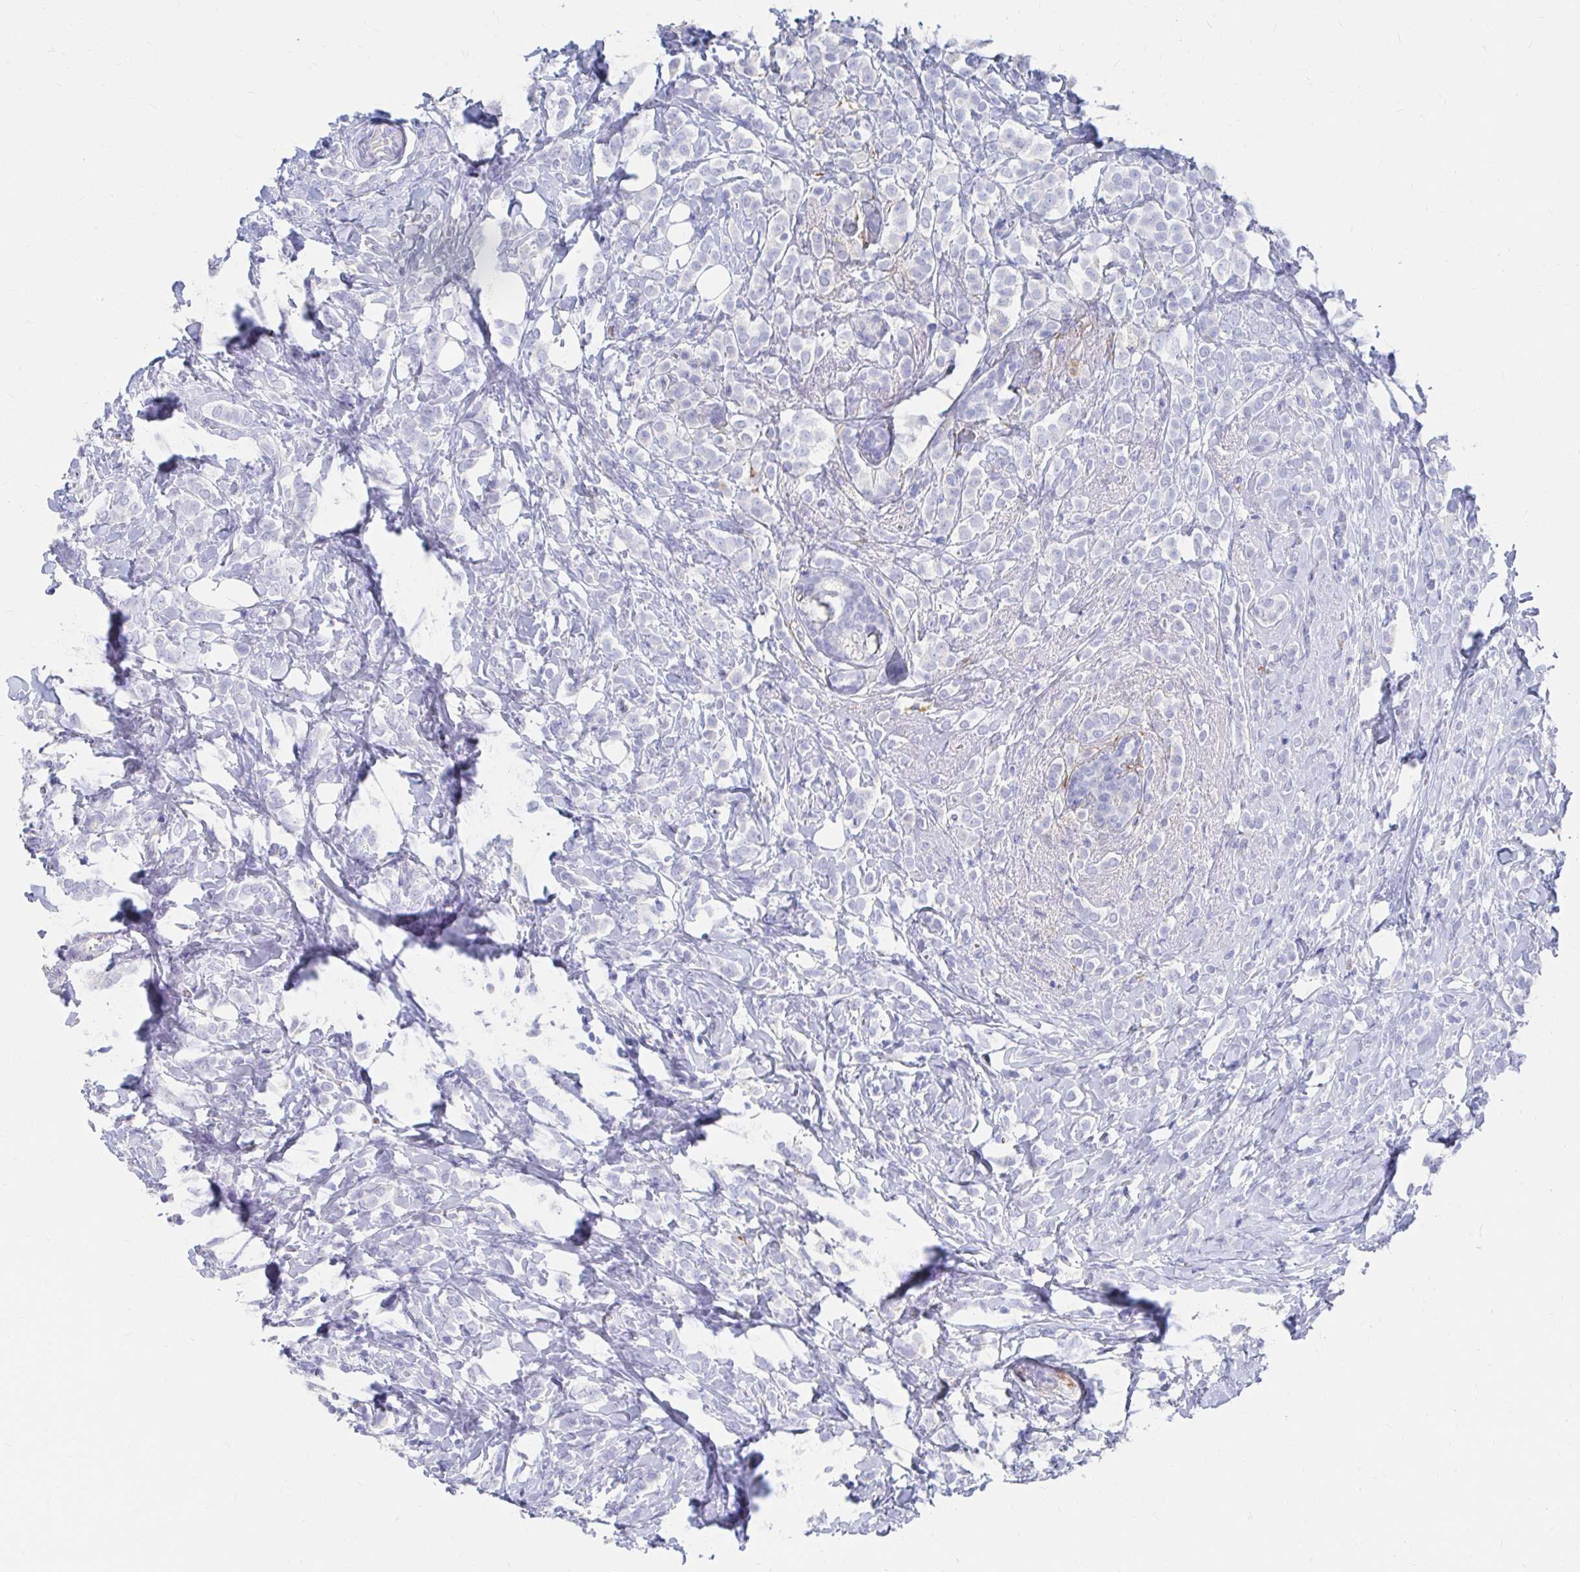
{"staining": {"intensity": "negative", "quantity": "none", "location": "none"}, "tissue": "breast cancer", "cell_type": "Tumor cells", "image_type": "cancer", "snomed": [{"axis": "morphology", "description": "Lobular carcinoma"}, {"axis": "topography", "description": "Breast"}], "caption": "An immunohistochemistry (IHC) micrograph of breast cancer (lobular carcinoma) is shown. There is no staining in tumor cells of breast cancer (lobular carcinoma). (DAB (3,3'-diaminobenzidine) immunohistochemistry, high magnification).", "gene": "LAMC3", "patient": {"sex": "female", "age": 49}}